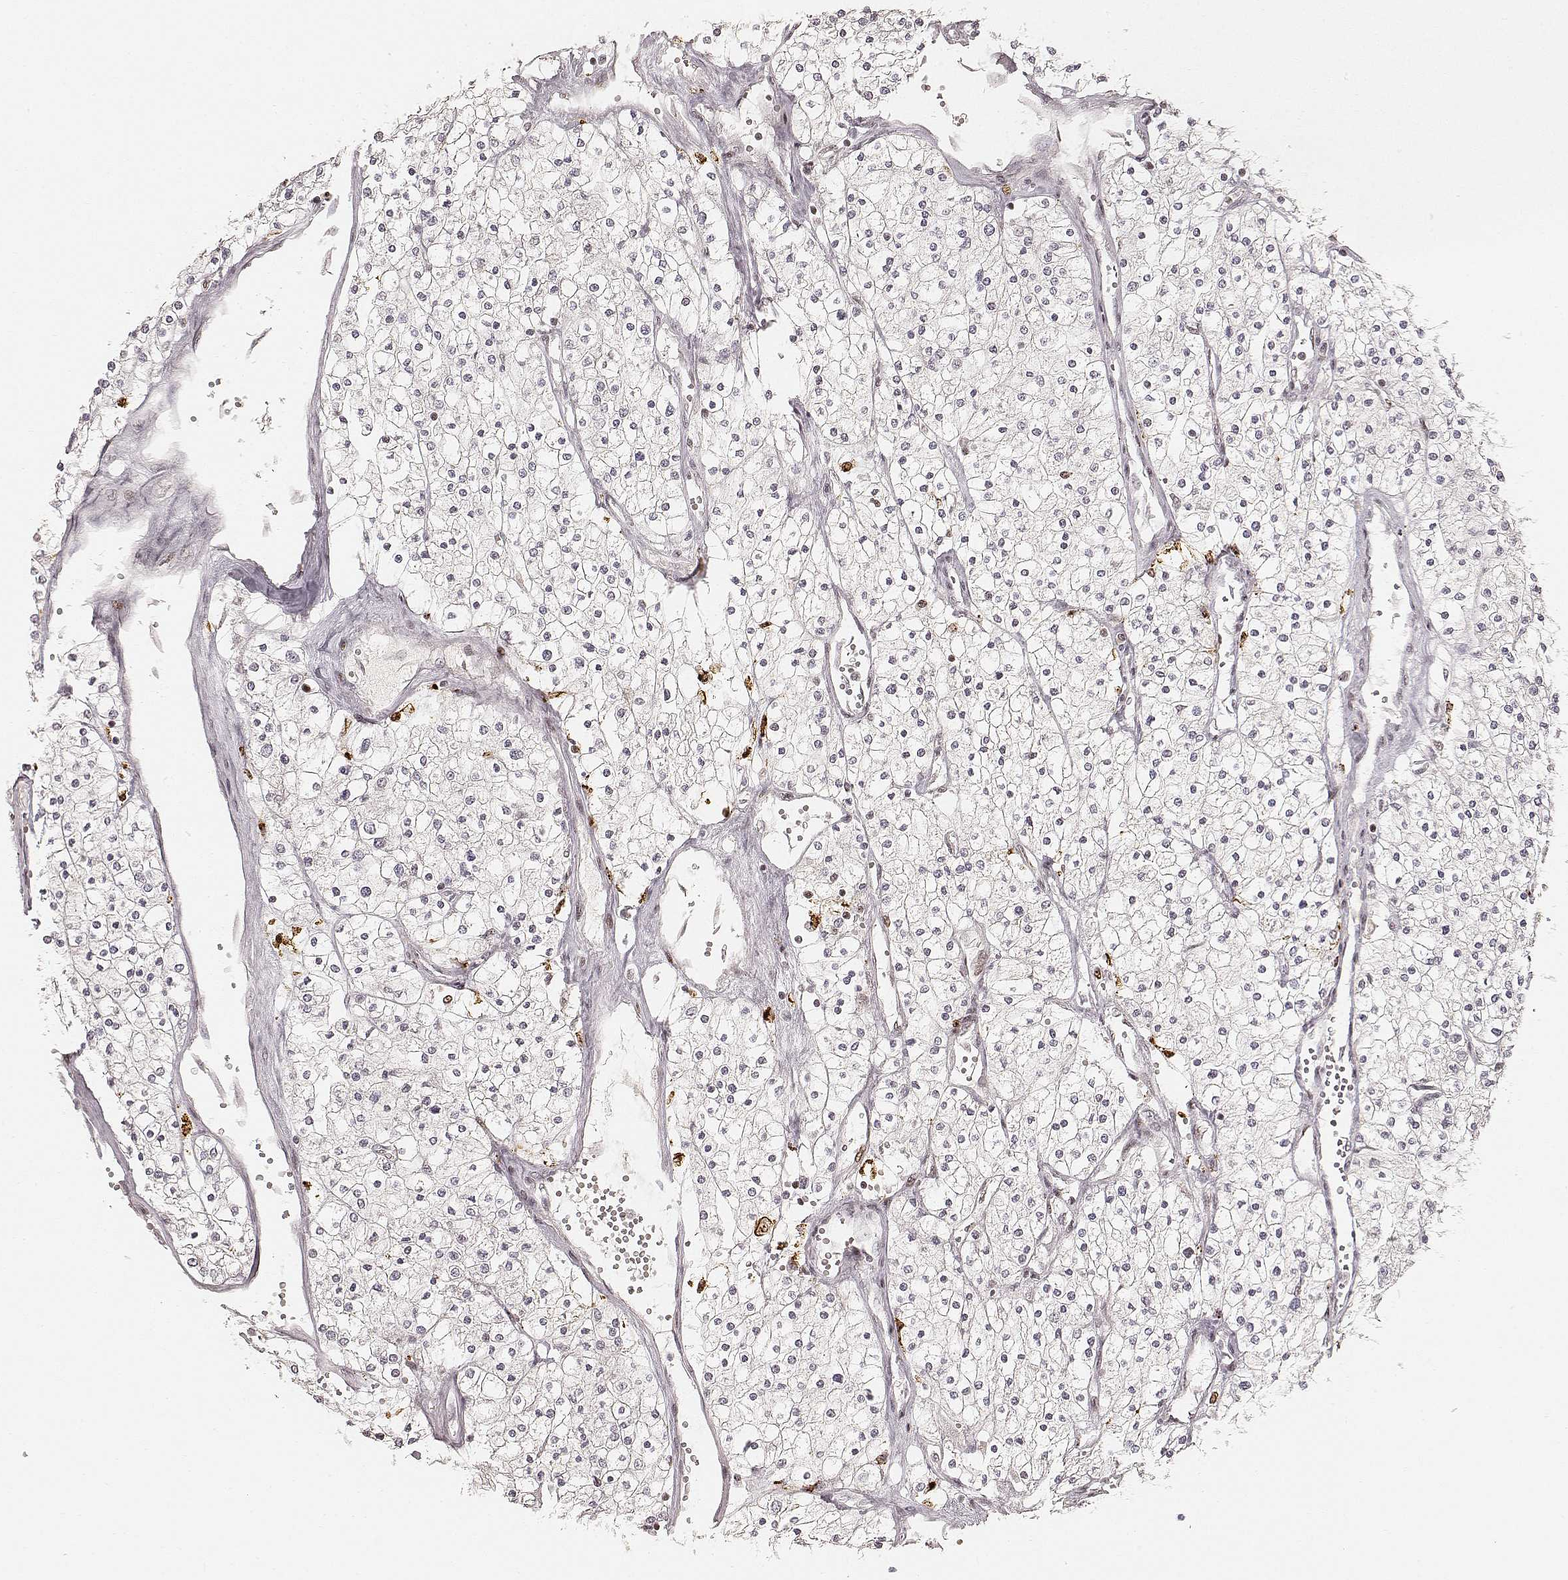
{"staining": {"intensity": "negative", "quantity": "none", "location": "none"}, "tissue": "renal cancer", "cell_type": "Tumor cells", "image_type": "cancer", "snomed": [{"axis": "morphology", "description": "Adenocarcinoma, NOS"}, {"axis": "topography", "description": "Kidney"}], "caption": "Tumor cells are negative for protein expression in human renal adenocarcinoma.", "gene": "HNRNPC", "patient": {"sex": "male", "age": 80}}